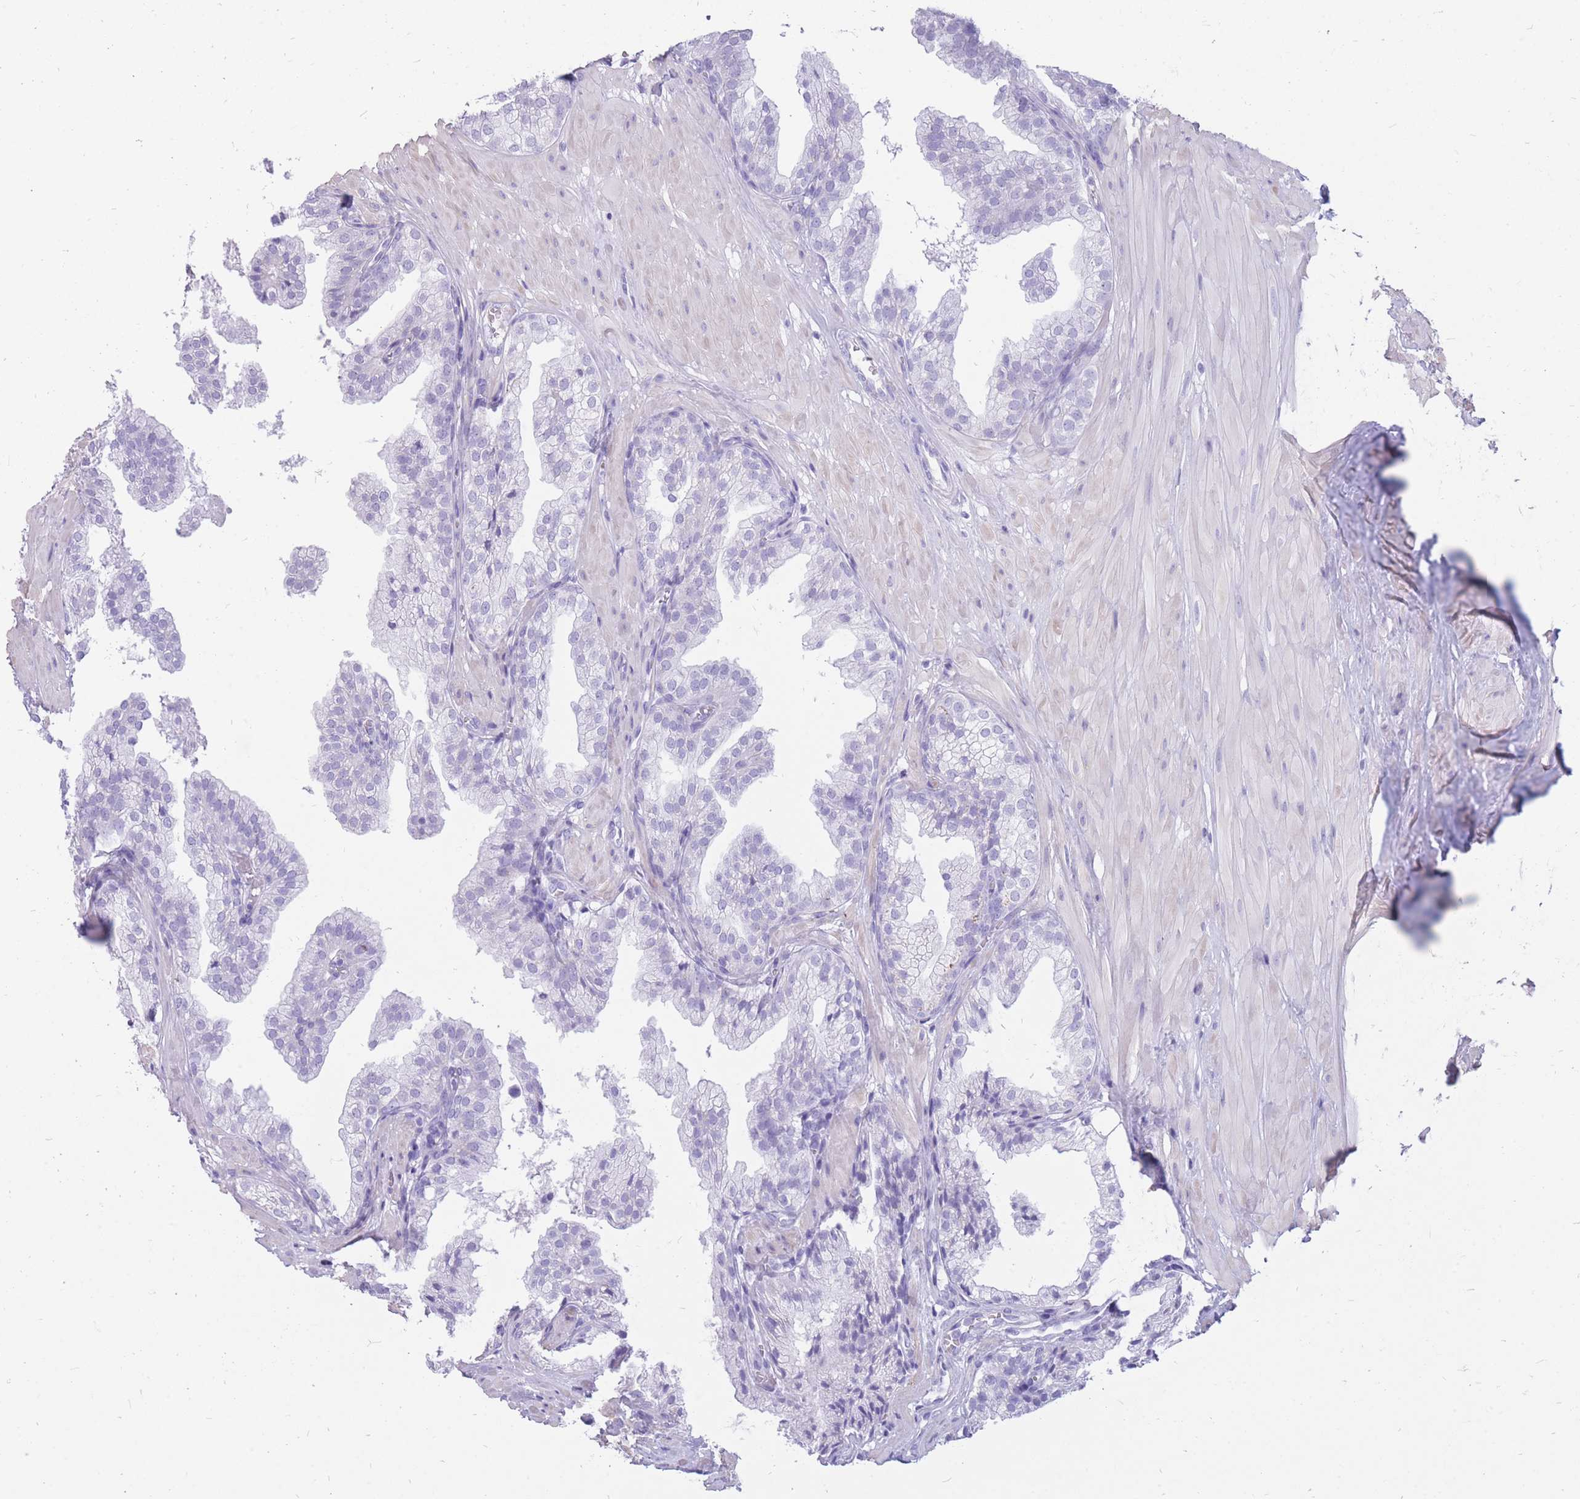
{"staining": {"intensity": "negative", "quantity": "none", "location": "none"}, "tissue": "prostate", "cell_type": "Glandular cells", "image_type": "normal", "snomed": [{"axis": "morphology", "description": "Normal tissue, NOS"}, {"axis": "topography", "description": "Prostate"}, {"axis": "topography", "description": "Peripheral nerve tissue"}], "caption": "Immunohistochemical staining of benign human prostate demonstrates no significant expression in glandular cells. (DAB IHC with hematoxylin counter stain).", "gene": "CYP21A2", "patient": {"sex": "male", "age": 55}}